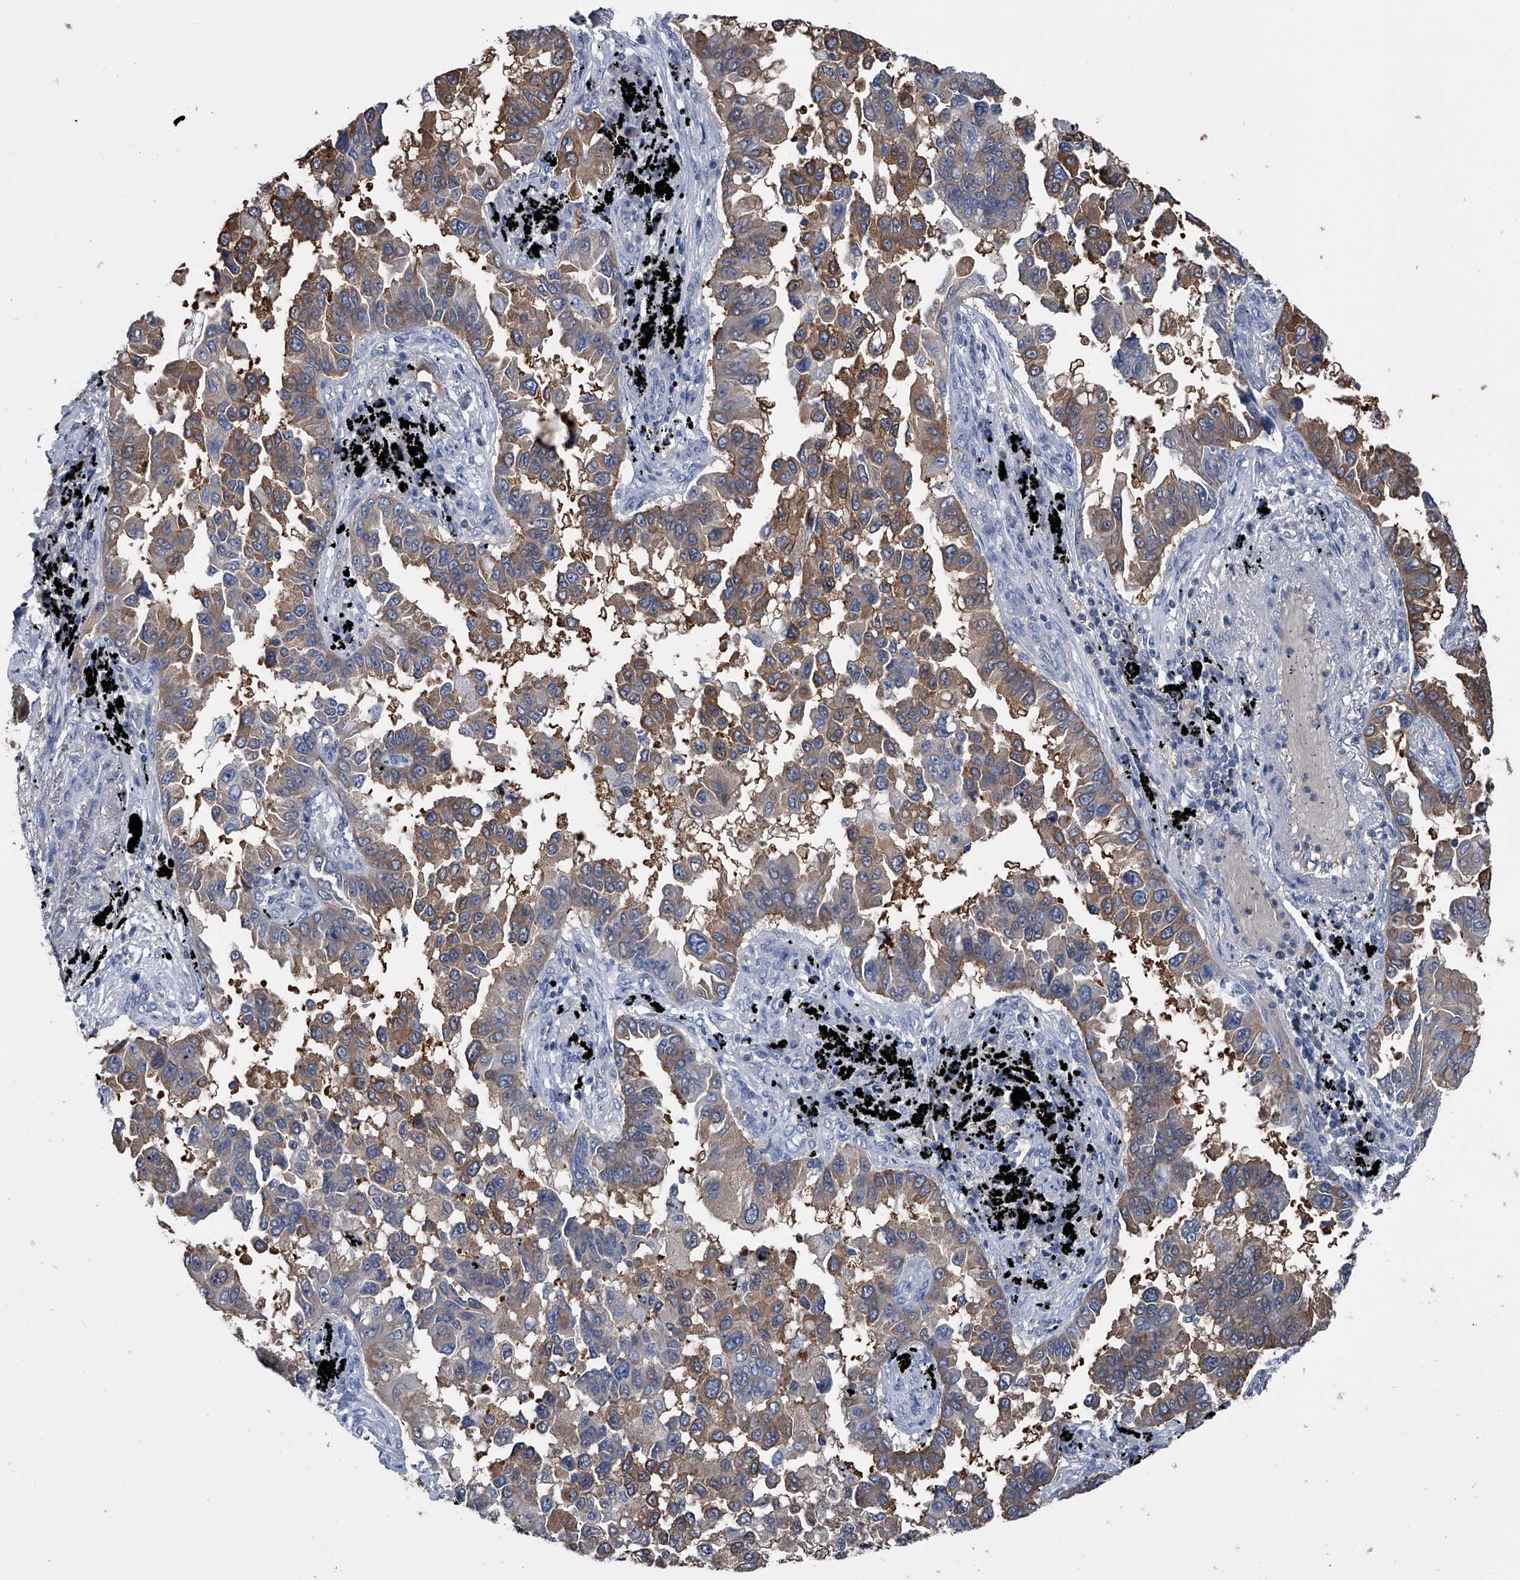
{"staining": {"intensity": "weak", "quantity": ">75%", "location": "cytoplasmic/membranous"}, "tissue": "lung cancer", "cell_type": "Tumor cells", "image_type": "cancer", "snomed": [{"axis": "morphology", "description": "Adenocarcinoma, NOS"}, {"axis": "topography", "description": "Lung"}], "caption": "Lung cancer stained for a protein (brown) exhibits weak cytoplasmic/membranous positive staining in about >75% of tumor cells.", "gene": "KIF13A", "patient": {"sex": "female", "age": 67}}